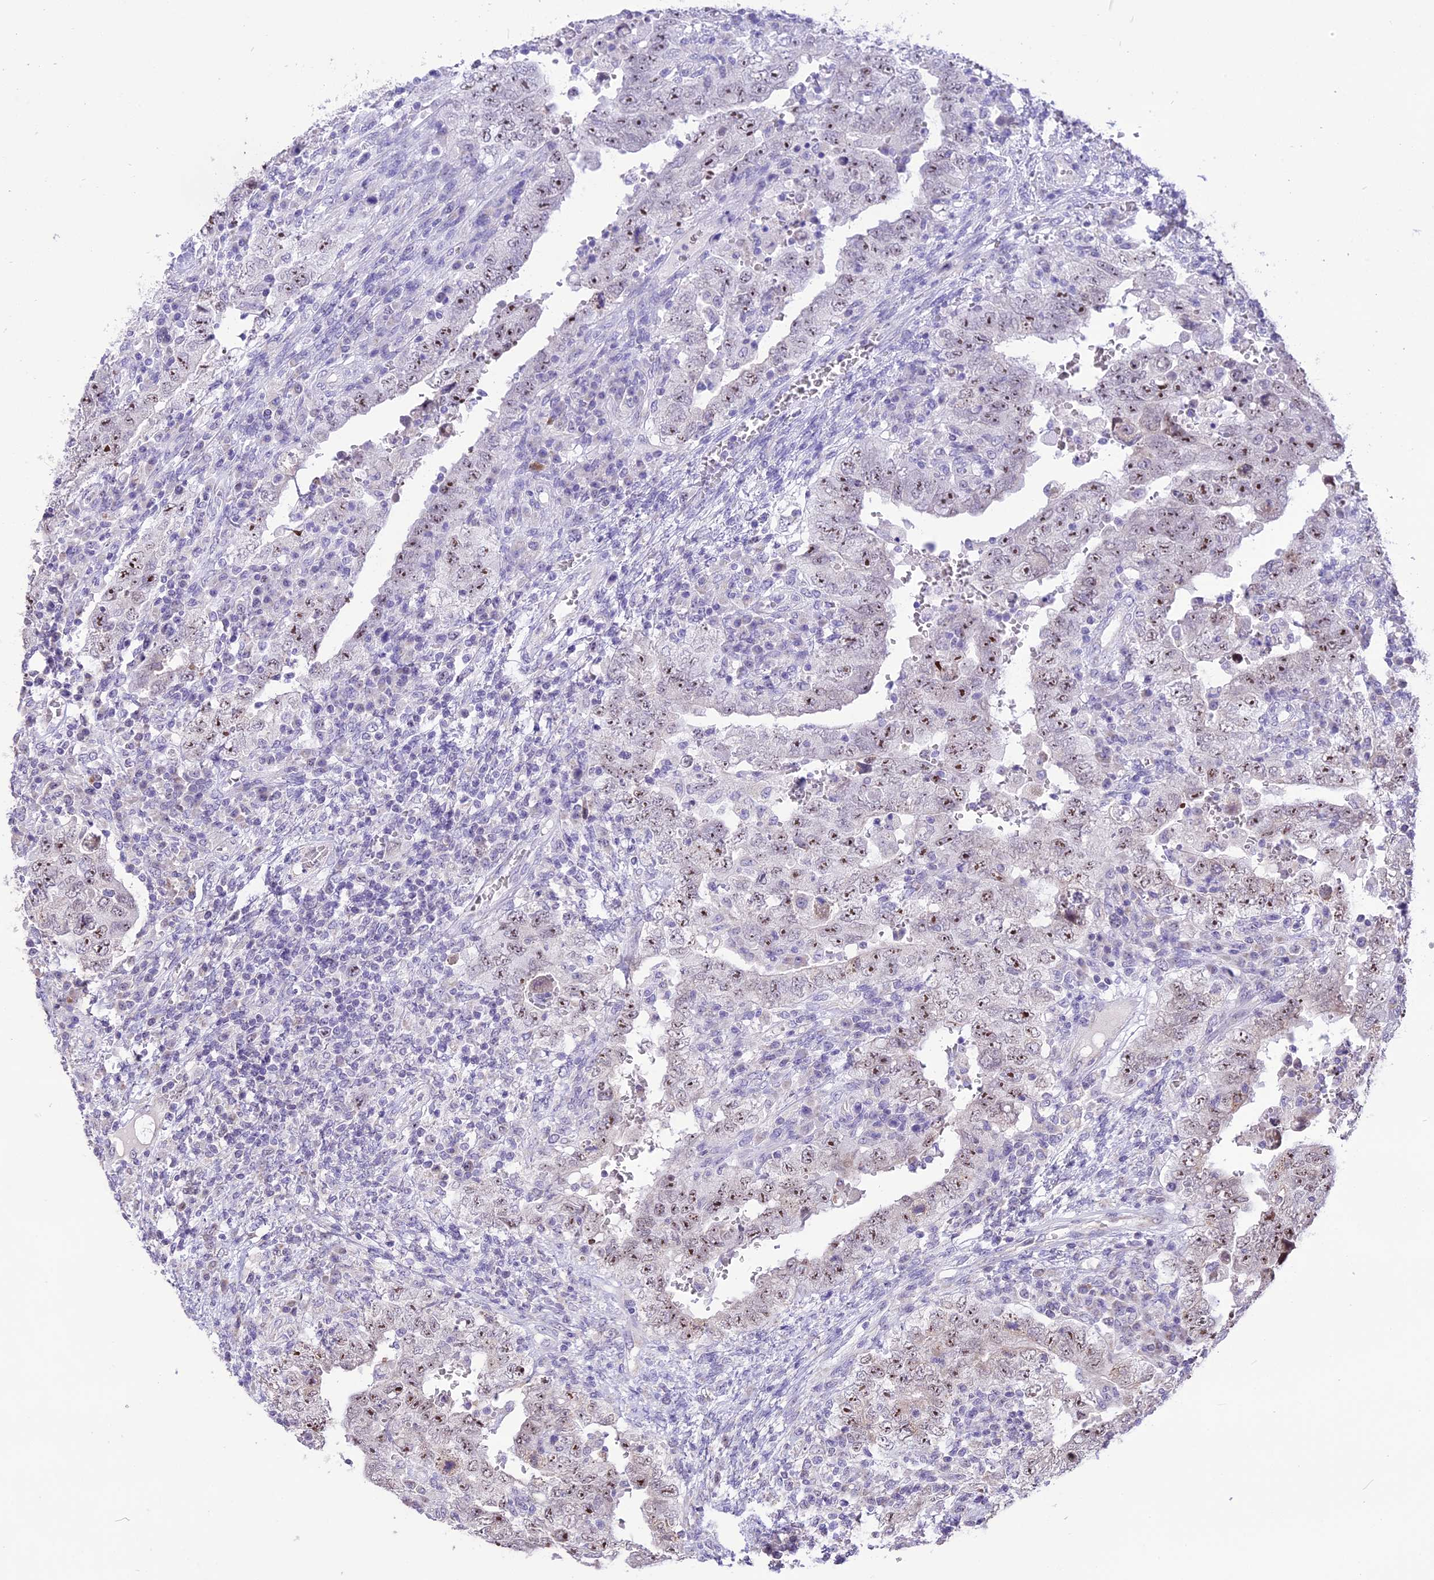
{"staining": {"intensity": "moderate", "quantity": ">75%", "location": "nuclear"}, "tissue": "testis cancer", "cell_type": "Tumor cells", "image_type": "cancer", "snomed": [{"axis": "morphology", "description": "Carcinoma, Embryonal, NOS"}, {"axis": "topography", "description": "Testis"}], "caption": "Testis cancer (embryonal carcinoma) was stained to show a protein in brown. There is medium levels of moderate nuclear positivity in about >75% of tumor cells. The staining was performed using DAB (3,3'-diaminobenzidine), with brown indicating positive protein expression. Nuclei are stained blue with hematoxylin.", "gene": "CMSS1", "patient": {"sex": "male", "age": 26}}